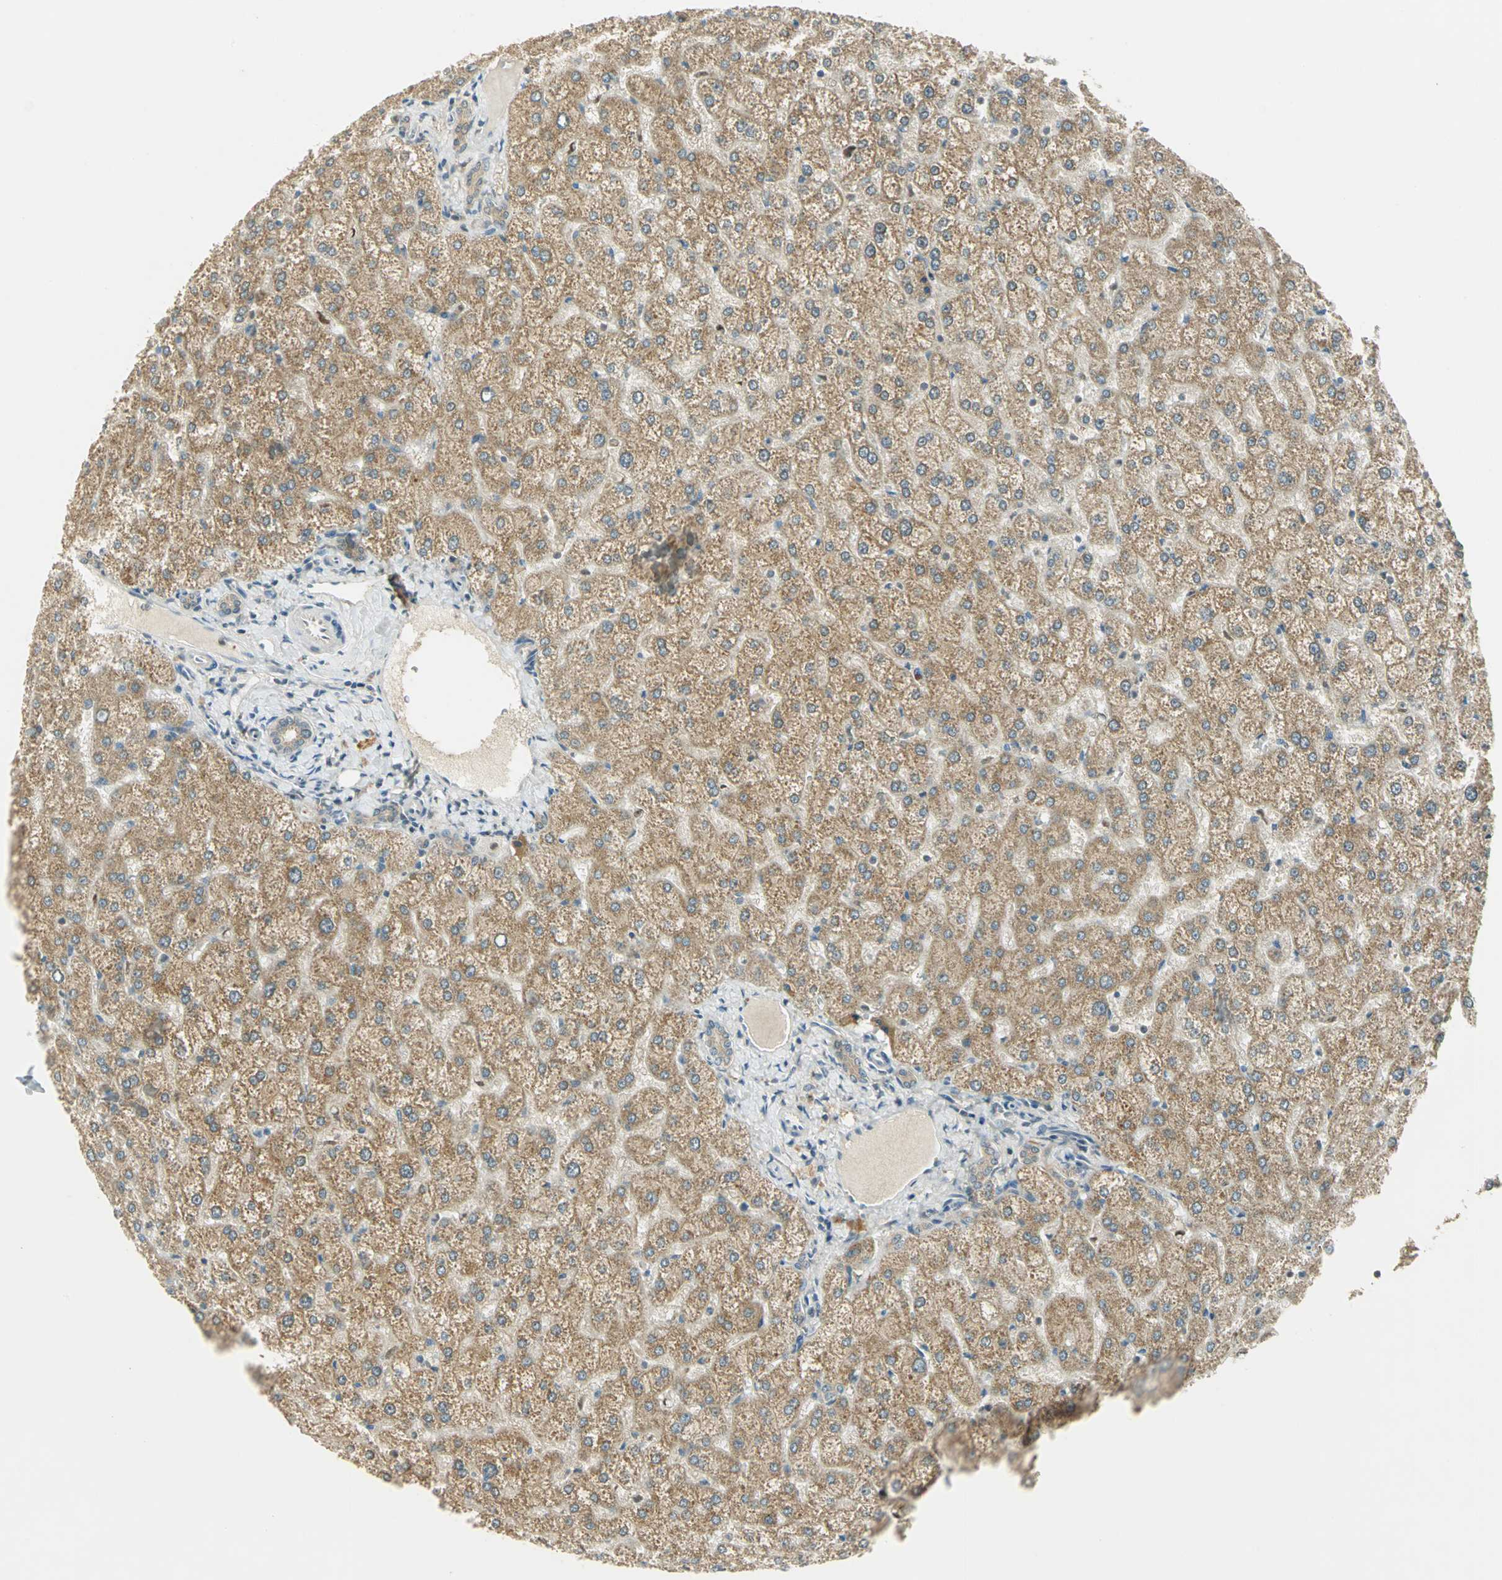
{"staining": {"intensity": "moderate", "quantity": ">75%", "location": "cytoplasmic/membranous"}, "tissue": "liver", "cell_type": "Cholangiocytes", "image_type": "normal", "snomed": [{"axis": "morphology", "description": "Normal tissue, NOS"}, {"axis": "topography", "description": "Liver"}], "caption": "This is an image of immunohistochemistry (IHC) staining of benign liver, which shows moderate expression in the cytoplasmic/membranous of cholangiocytes.", "gene": "BIRC2", "patient": {"sex": "female", "age": 32}}